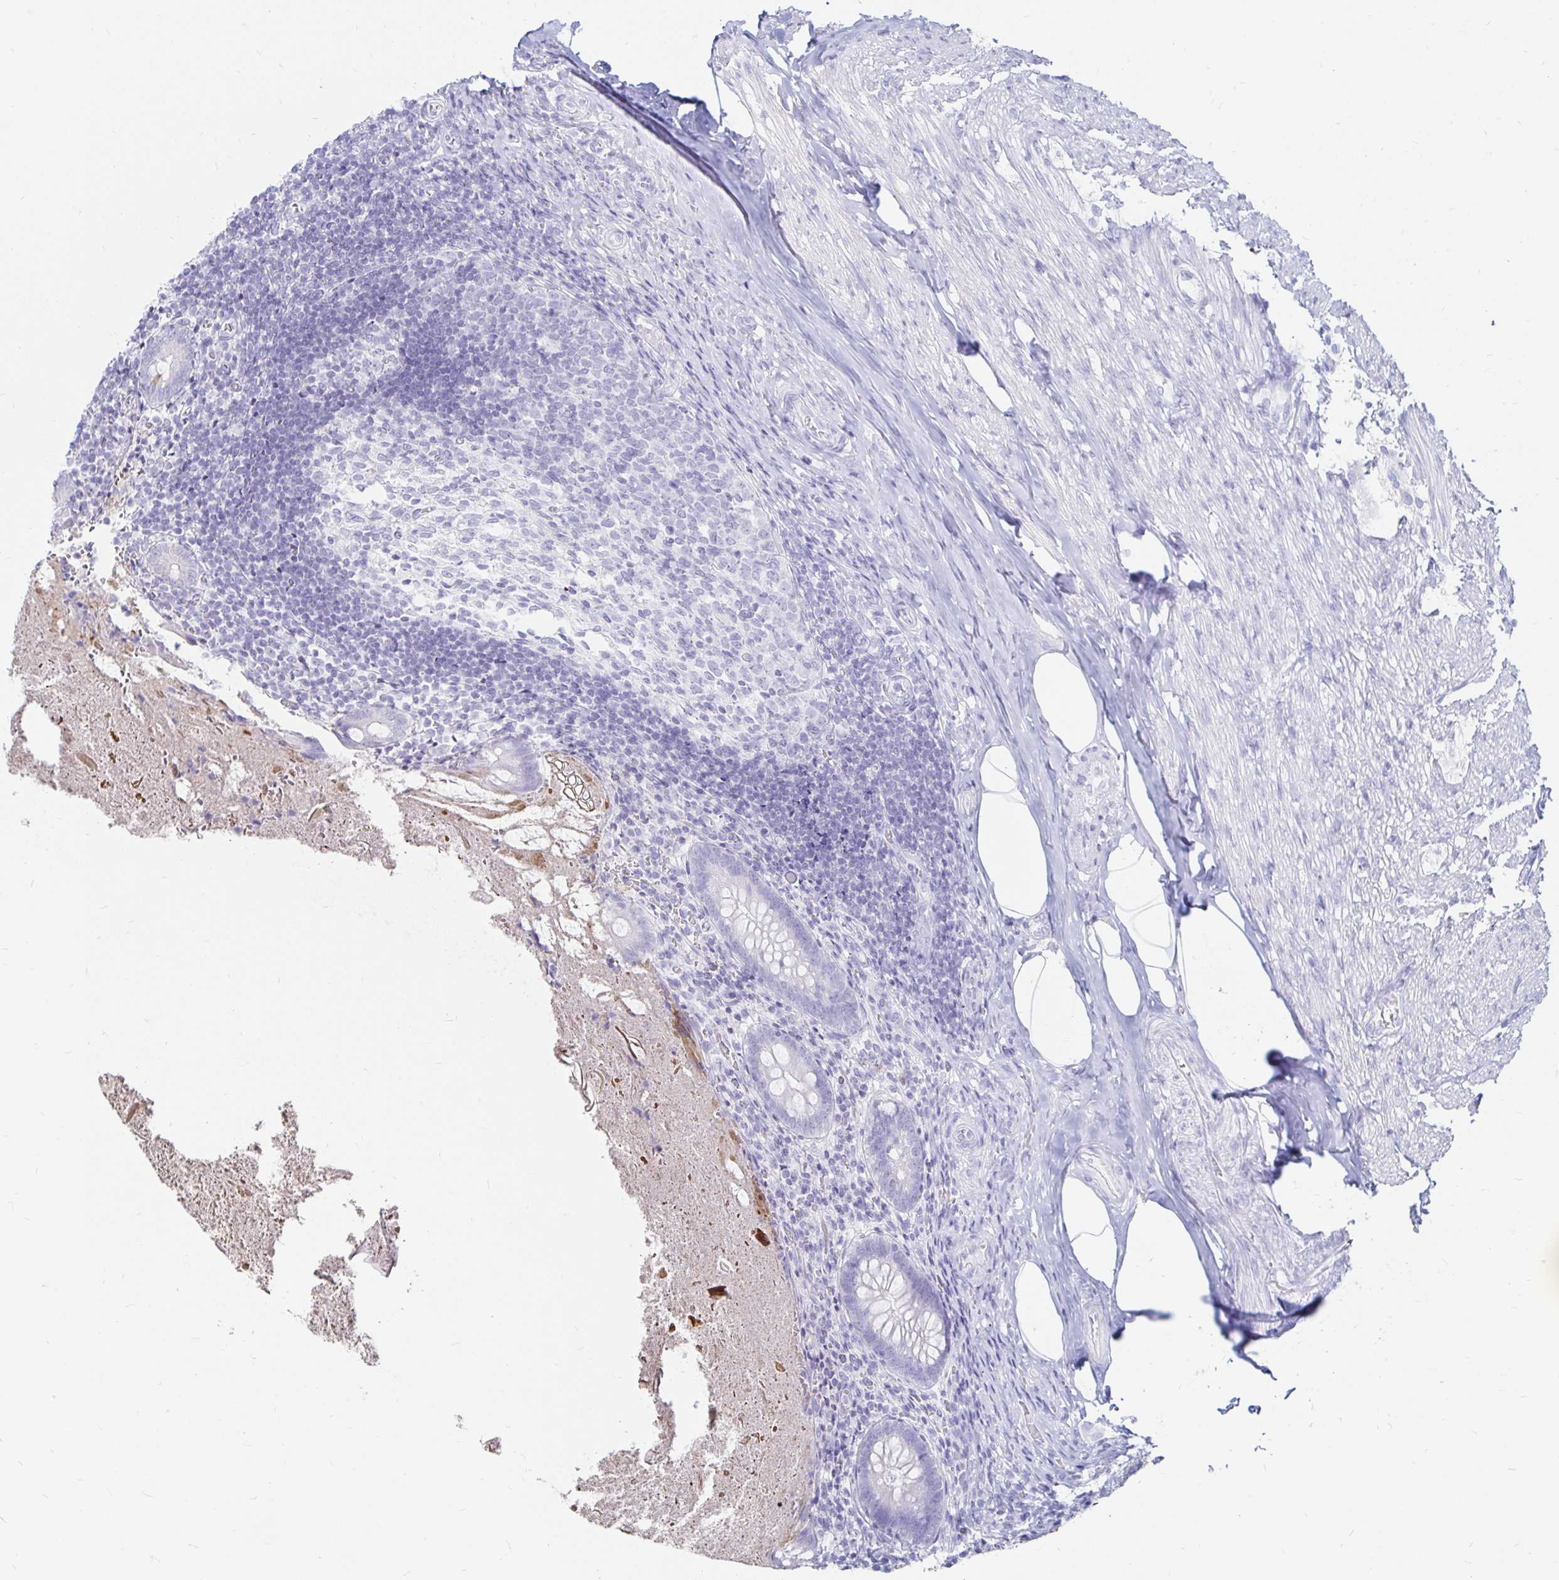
{"staining": {"intensity": "negative", "quantity": "none", "location": "none"}, "tissue": "appendix", "cell_type": "Glandular cells", "image_type": "normal", "snomed": [{"axis": "morphology", "description": "Normal tissue, NOS"}, {"axis": "topography", "description": "Appendix"}], "caption": "Histopathology image shows no protein staining in glandular cells of benign appendix.", "gene": "TIMP1", "patient": {"sex": "female", "age": 17}}